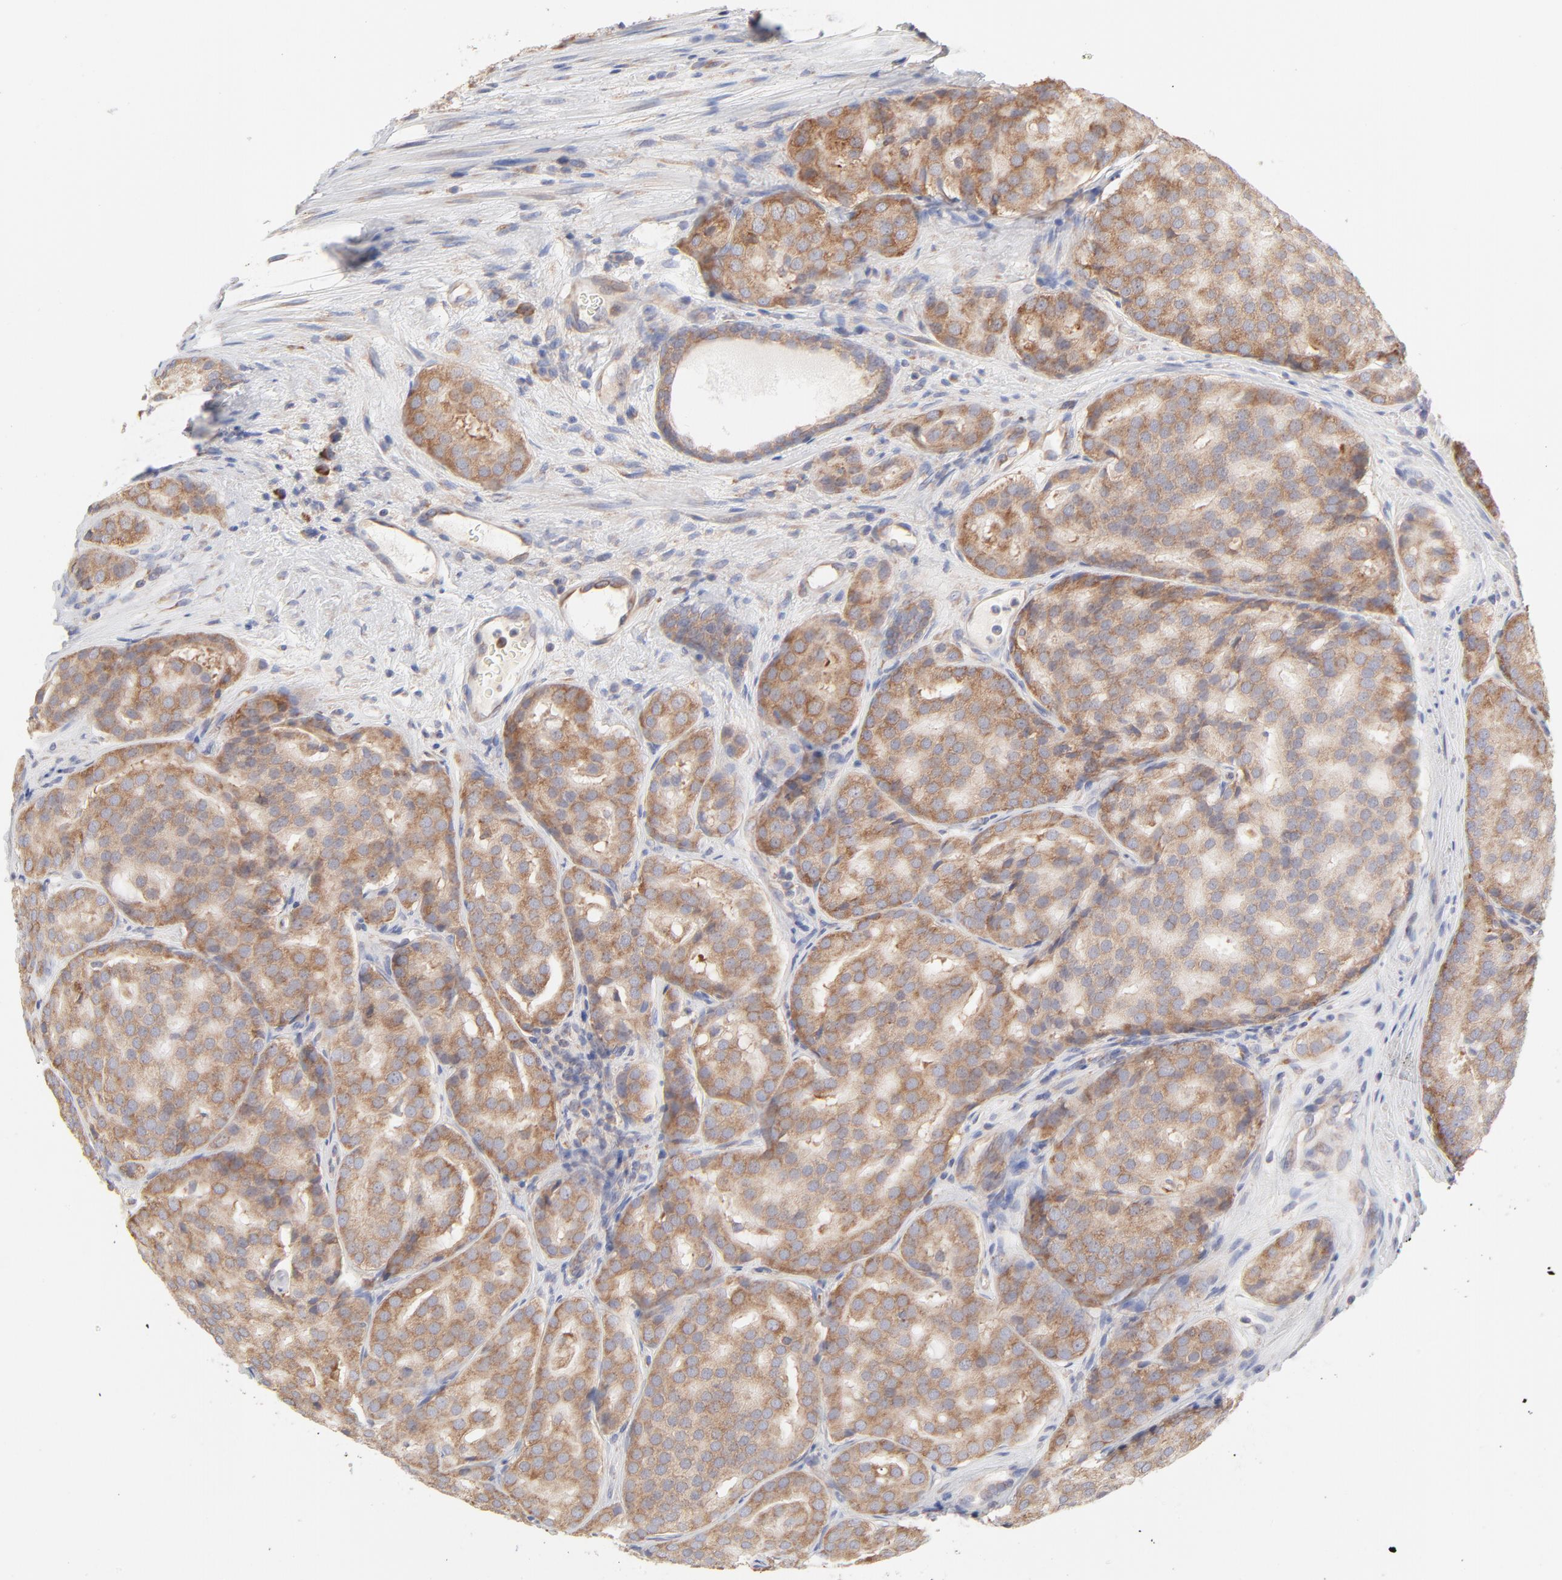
{"staining": {"intensity": "moderate", "quantity": ">75%", "location": "cytoplasmic/membranous"}, "tissue": "prostate cancer", "cell_type": "Tumor cells", "image_type": "cancer", "snomed": [{"axis": "morphology", "description": "Adenocarcinoma, High grade"}, {"axis": "topography", "description": "Prostate"}], "caption": "About >75% of tumor cells in human prostate cancer demonstrate moderate cytoplasmic/membranous protein staining as visualized by brown immunohistochemical staining.", "gene": "RPS21", "patient": {"sex": "male", "age": 64}}